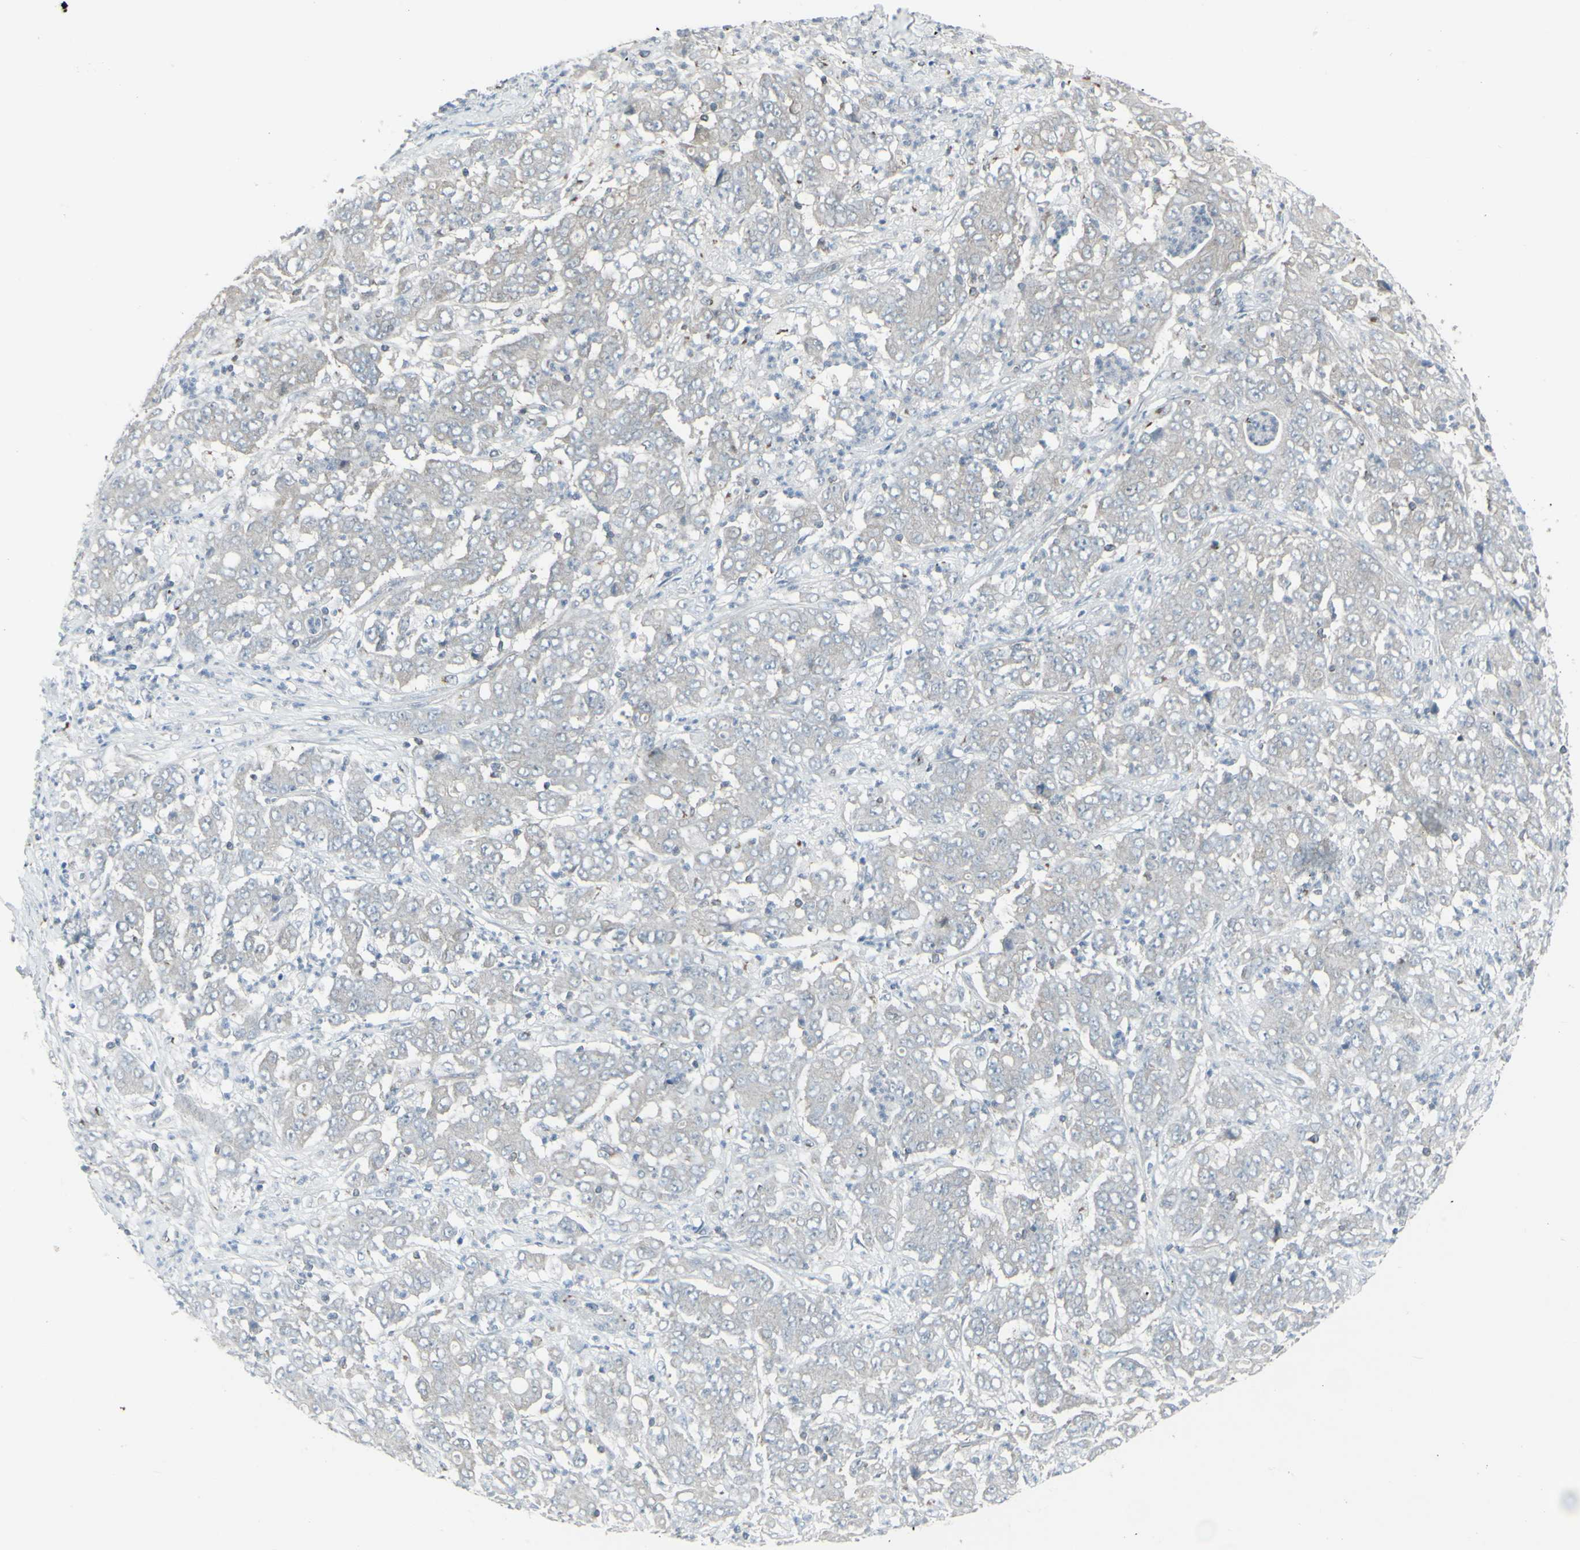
{"staining": {"intensity": "negative", "quantity": "none", "location": "none"}, "tissue": "stomach cancer", "cell_type": "Tumor cells", "image_type": "cancer", "snomed": [{"axis": "morphology", "description": "Adenocarcinoma, NOS"}, {"axis": "topography", "description": "Stomach, lower"}], "caption": "Micrograph shows no protein positivity in tumor cells of stomach cancer (adenocarcinoma) tissue.", "gene": "GALNT6", "patient": {"sex": "female", "age": 71}}